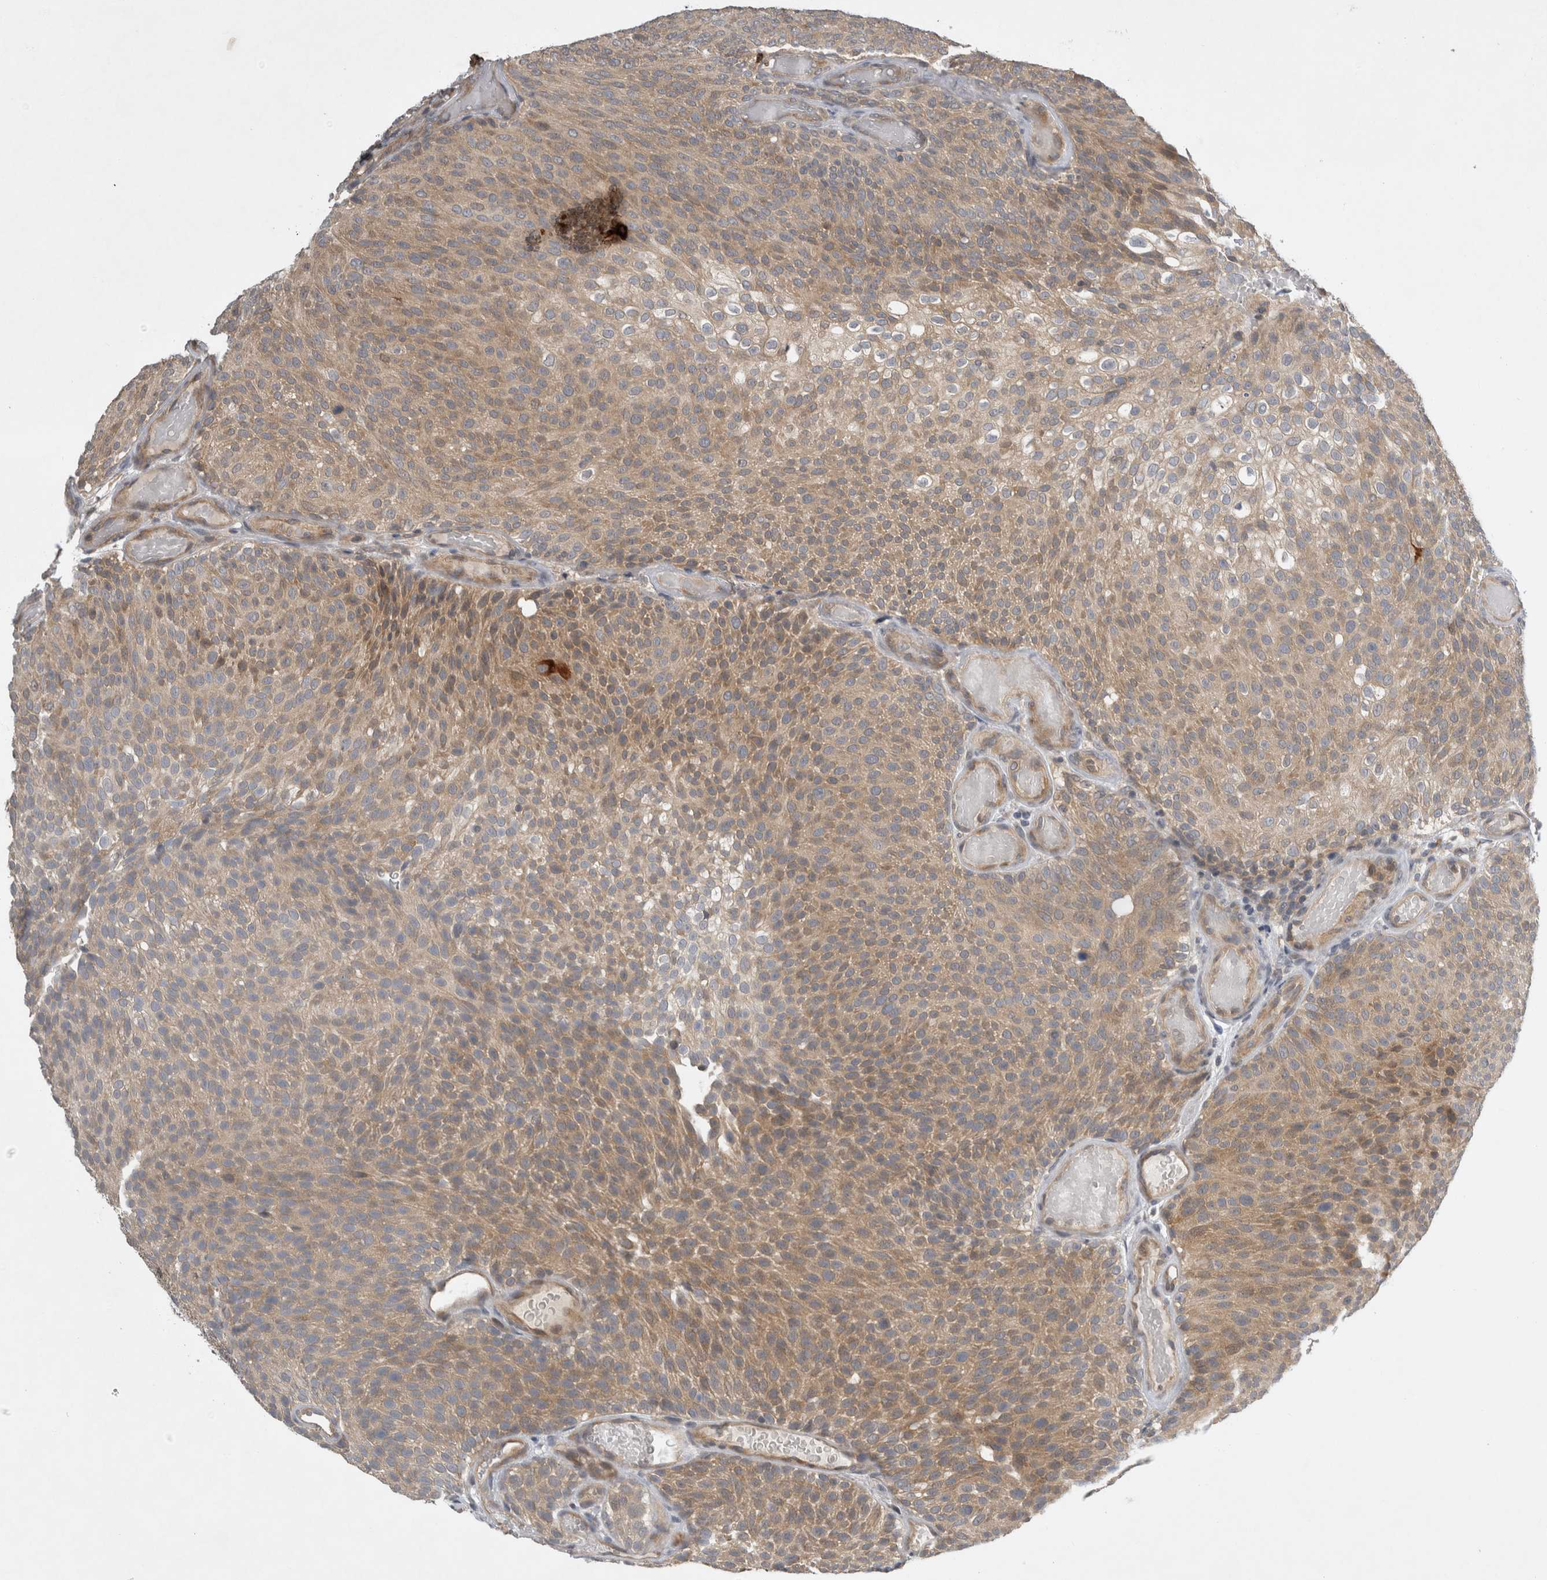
{"staining": {"intensity": "moderate", "quantity": ">75%", "location": "cytoplasmic/membranous"}, "tissue": "urothelial cancer", "cell_type": "Tumor cells", "image_type": "cancer", "snomed": [{"axis": "morphology", "description": "Urothelial carcinoma, Low grade"}, {"axis": "topography", "description": "Urinary bladder"}], "caption": "The immunohistochemical stain highlights moderate cytoplasmic/membranous positivity in tumor cells of urothelial cancer tissue.", "gene": "AASDHPPT", "patient": {"sex": "male", "age": 78}}